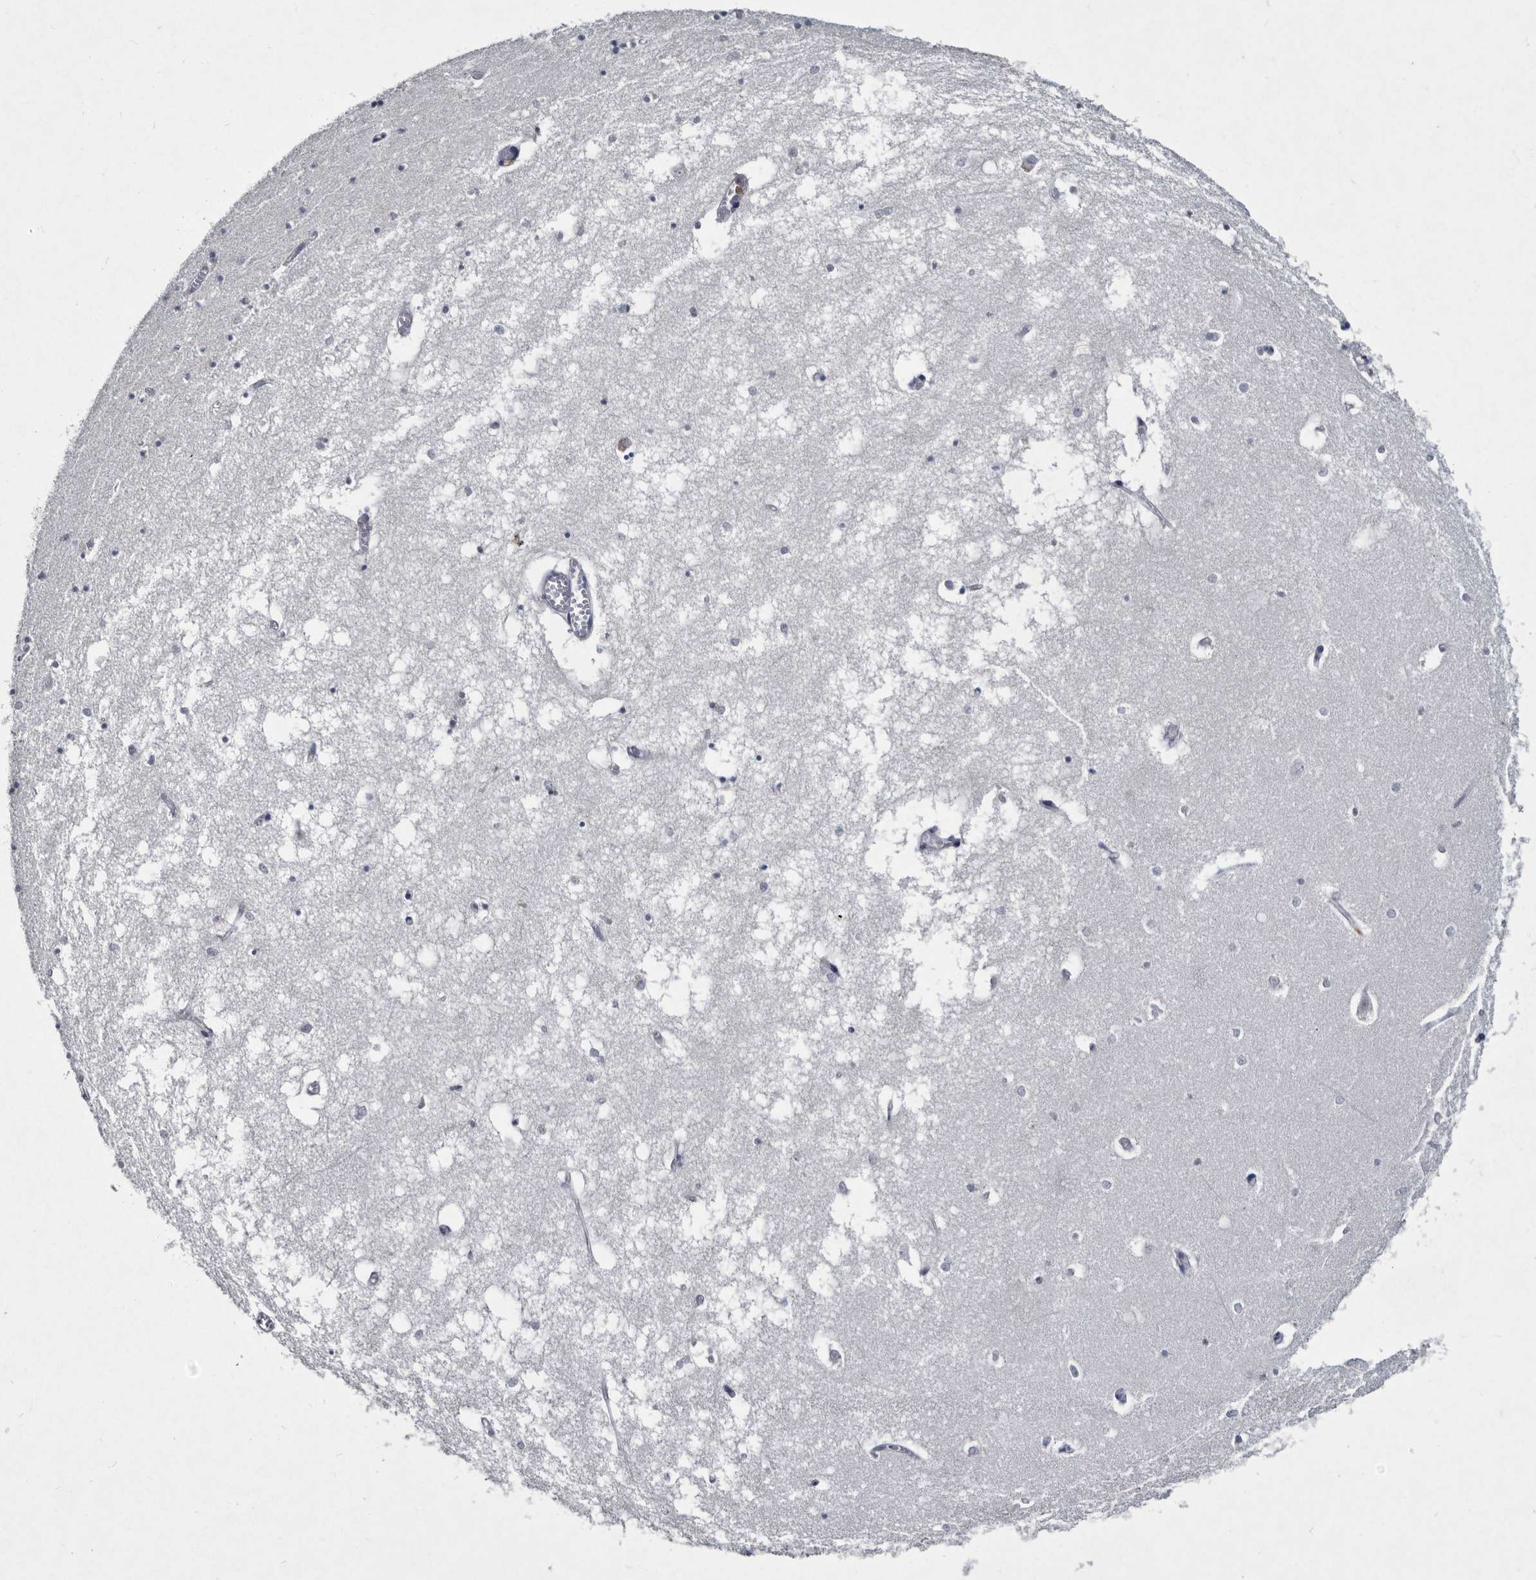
{"staining": {"intensity": "negative", "quantity": "none", "location": "none"}, "tissue": "hippocampus", "cell_type": "Glial cells", "image_type": "normal", "snomed": [{"axis": "morphology", "description": "Normal tissue, NOS"}, {"axis": "topography", "description": "Hippocampus"}], "caption": "Hippocampus stained for a protein using immunohistochemistry (IHC) demonstrates no expression glial cells.", "gene": "SERPINB8", "patient": {"sex": "male", "age": 70}}